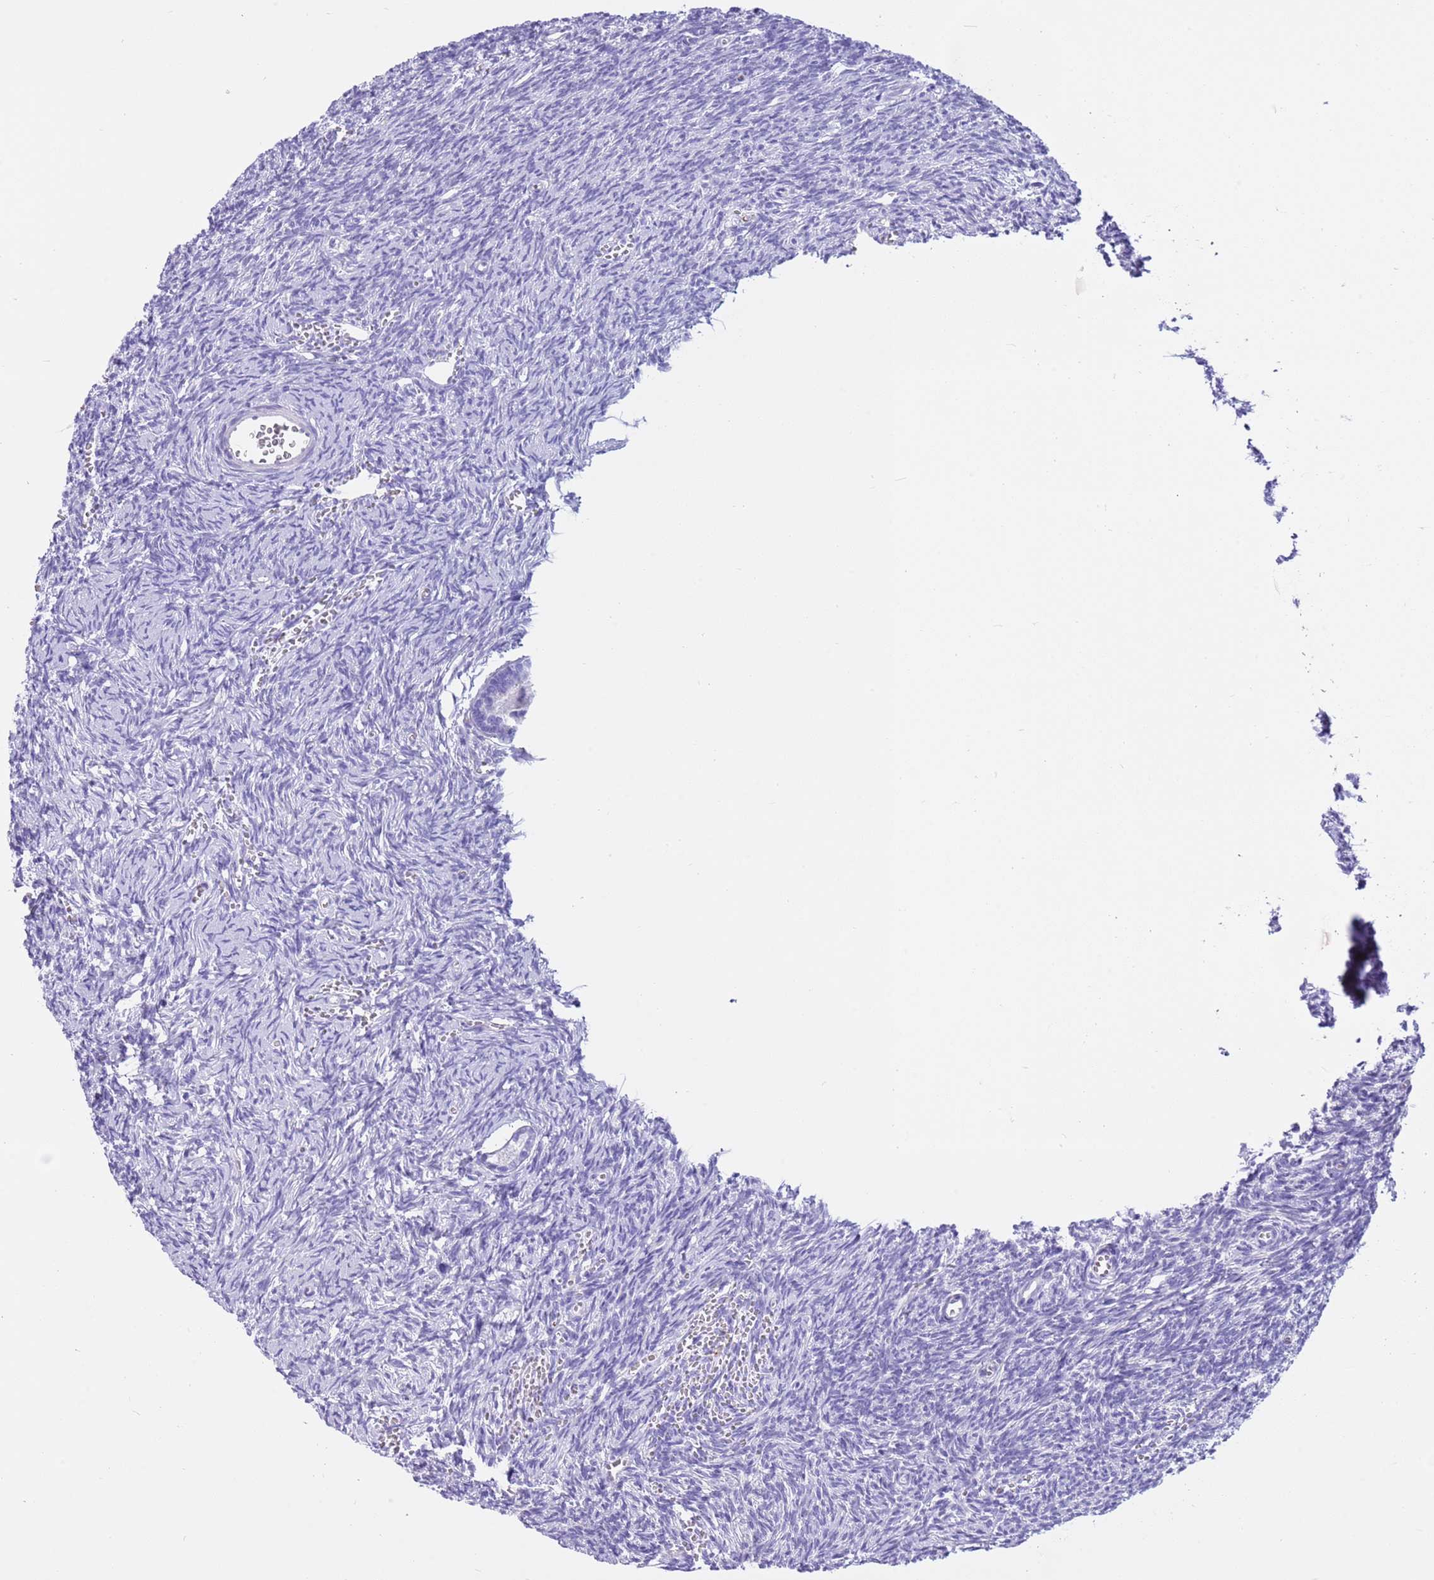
{"staining": {"intensity": "negative", "quantity": "none", "location": "none"}, "tissue": "ovary", "cell_type": "Follicle cells", "image_type": "normal", "snomed": [{"axis": "morphology", "description": "Normal tissue, NOS"}, {"axis": "topography", "description": "Ovary"}], "caption": "IHC of benign ovary exhibits no positivity in follicle cells.", "gene": "DDI2", "patient": {"sex": "female", "age": 39}}